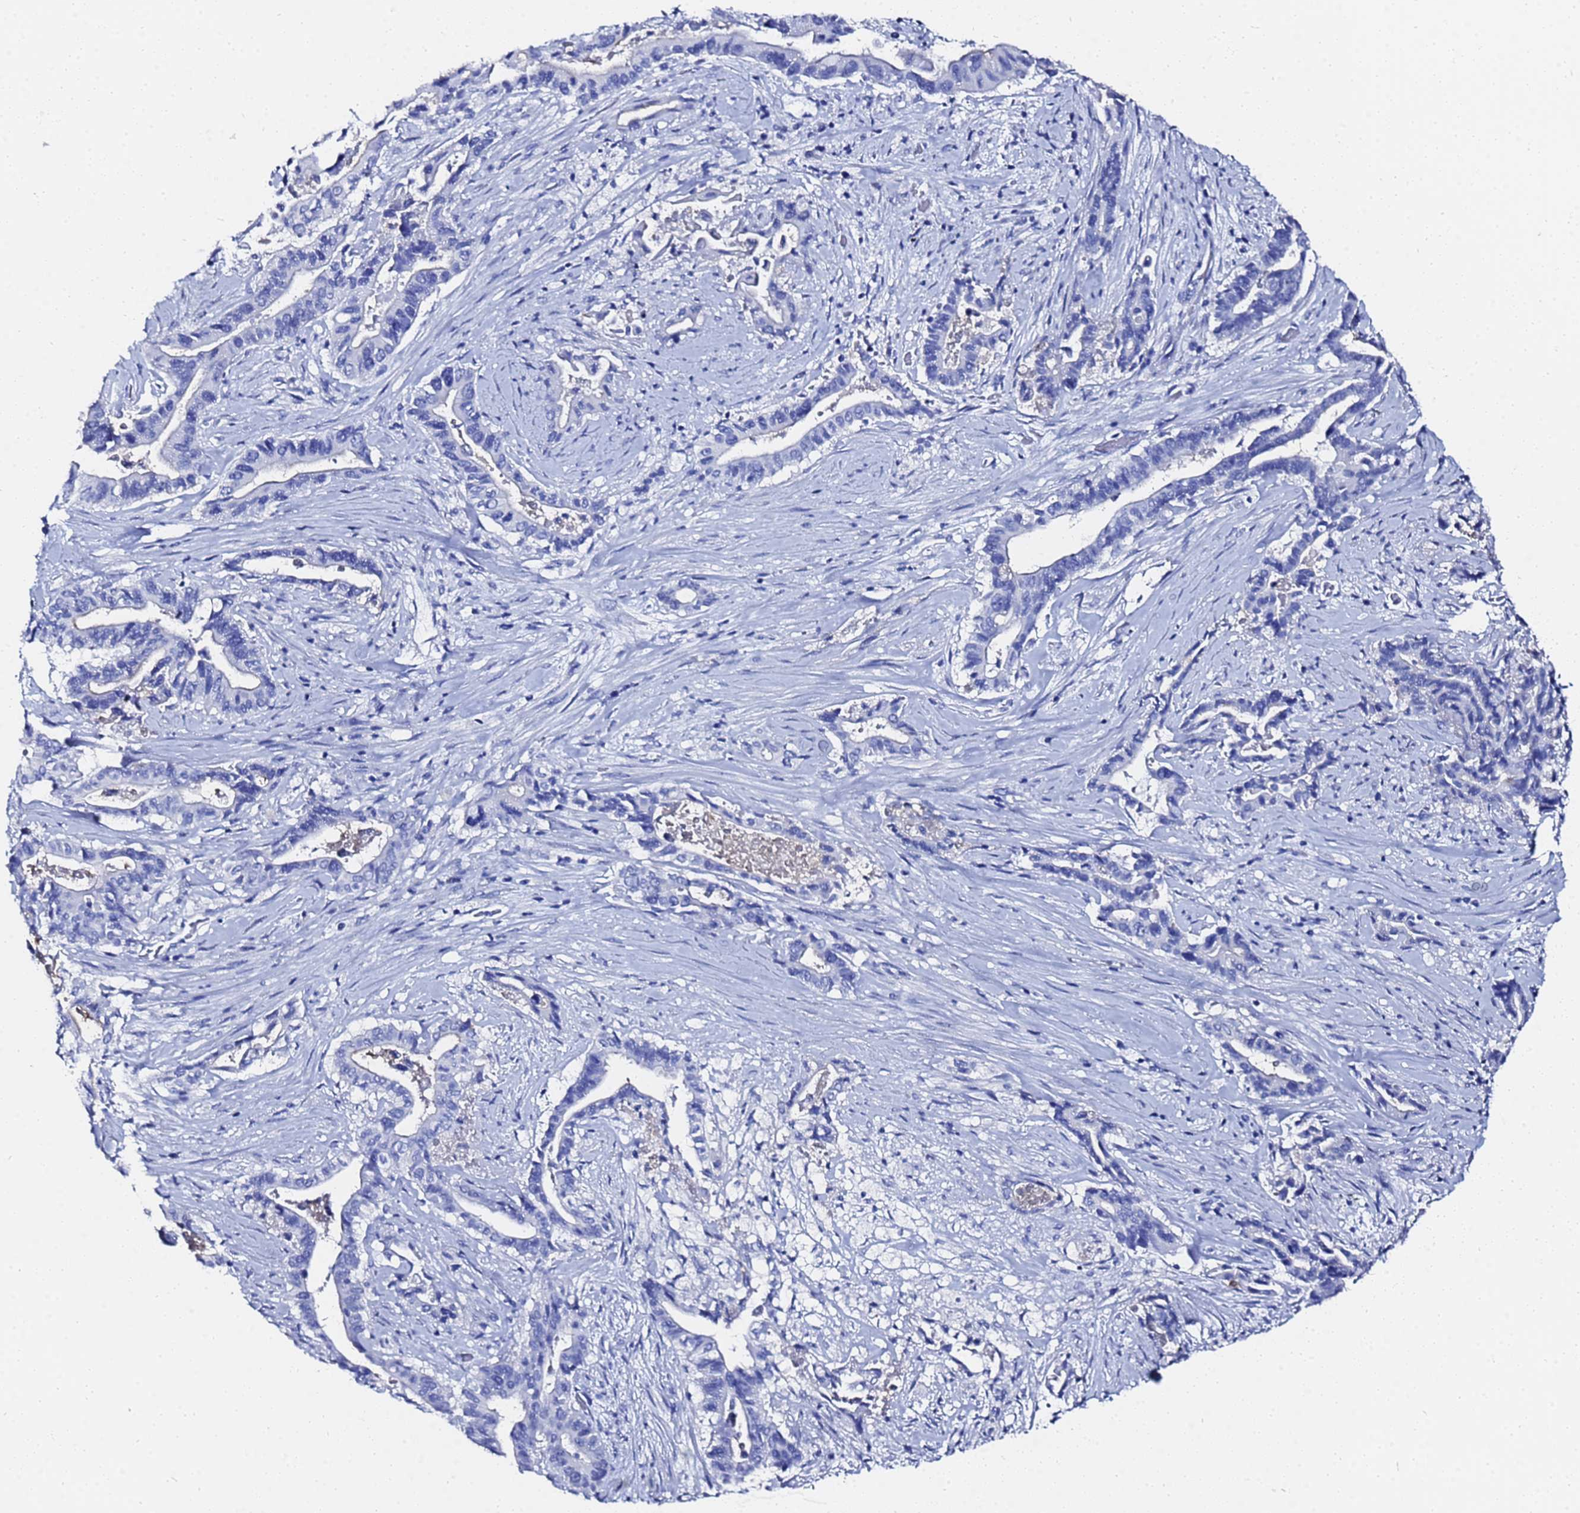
{"staining": {"intensity": "negative", "quantity": "none", "location": "none"}, "tissue": "pancreatic cancer", "cell_type": "Tumor cells", "image_type": "cancer", "snomed": [{"axis": "morphology", "description": "Adenocarcinoma, NOS"}, {"axis": "topography", "description": "Pancreas"}], "caption": "Histopathology image shows no significant protein expression in tumor cells of pancreatic cancer. (DAB (3,3'-diaminobenzidine) IHC, high magnification).", "gene": "GGT1", "patient": {"sex": "female", "age": 77}}